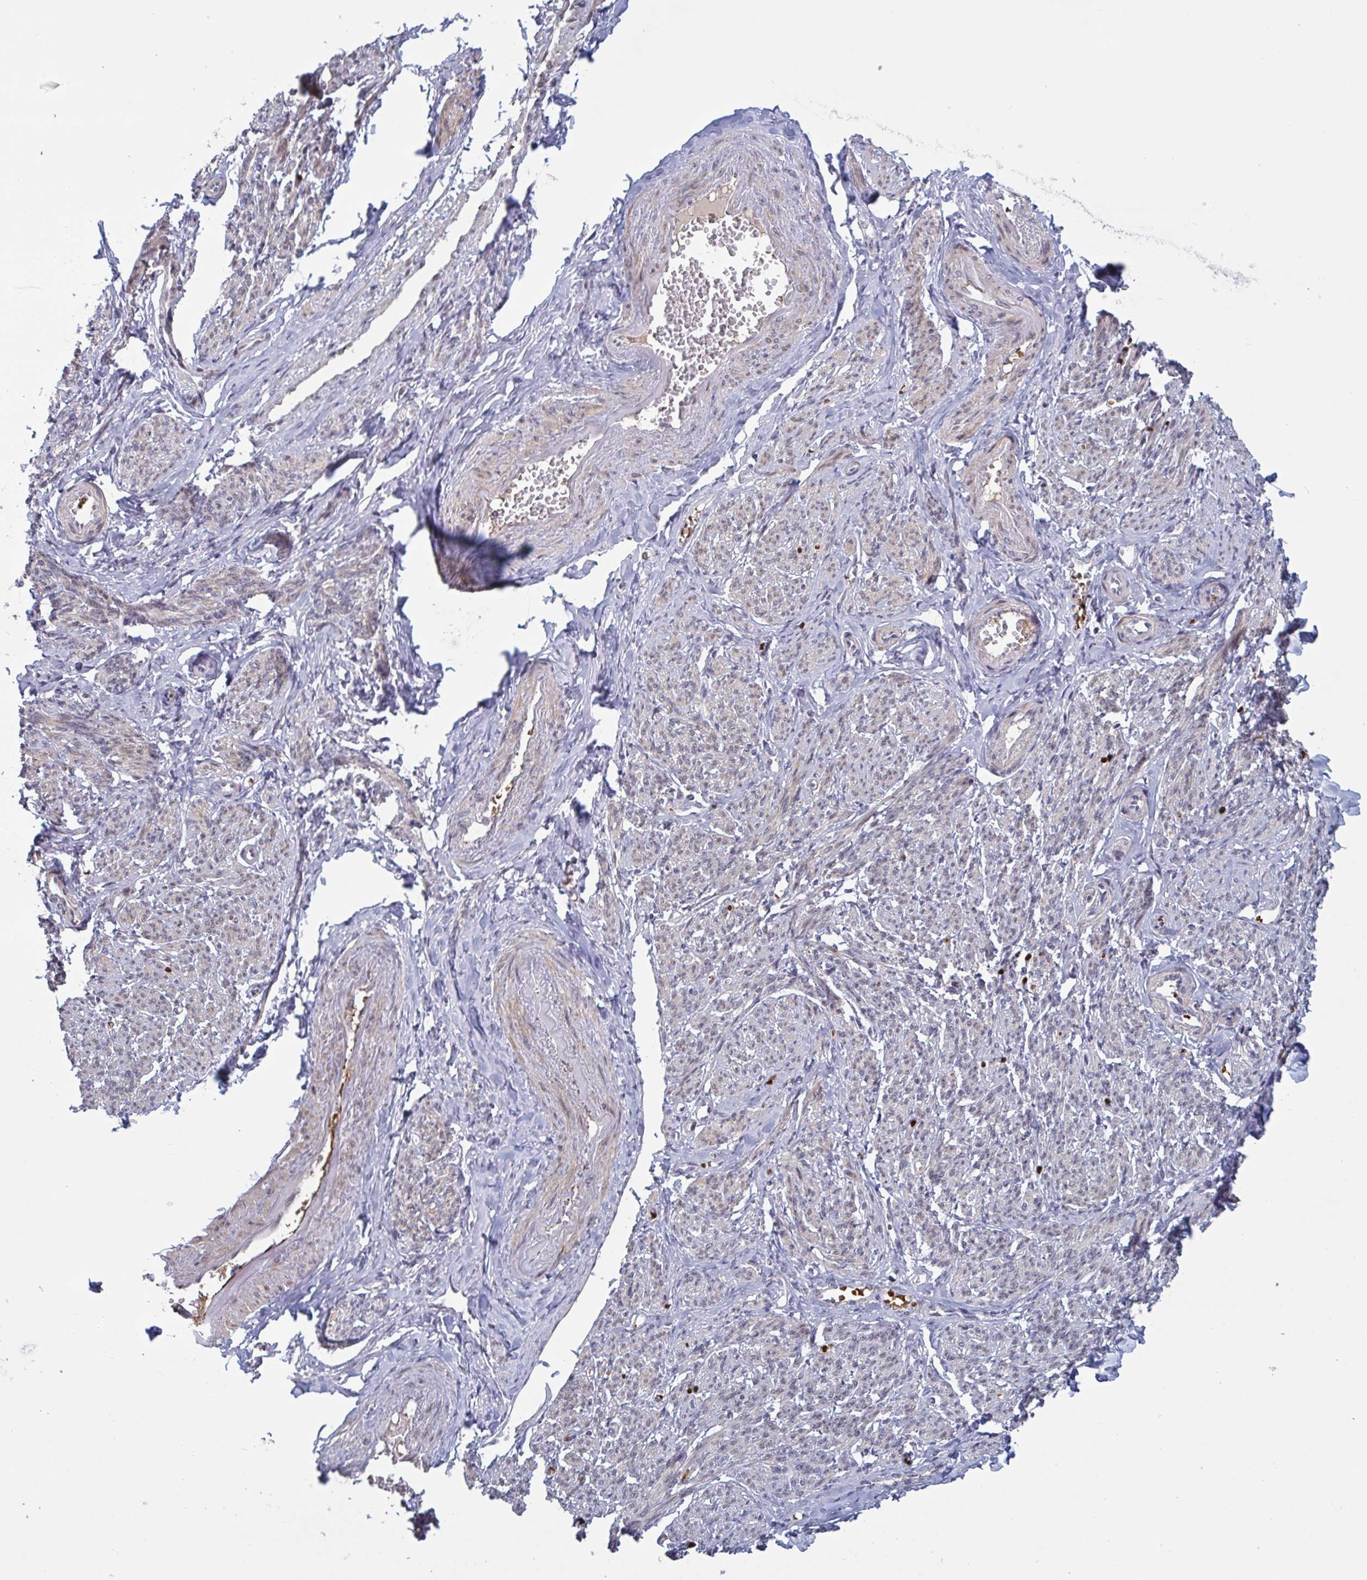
{"staining": {"intensity": "moderate", "quantity": ">75%", "location": "cytoplasmic/membranous,nuclear"}, "tissue": "smooth muscle", "cell_type": "Smooth muscle cells", "image_type": "normal", "snomed": [{"axis": "morphology", "description": "Normal tissue, NOS"}, {"axis": "topography", "description": "Smooth muscle"}], "caption": "A brown stain shows moderate cytoplasmic/membranous,nuclear expression of a protein in smooth muscle cells of normal human smooth muscle. The staining is performed using DAB (3,3'-diaminobenzidine) brown chromogen to label protein expression. The nuclei are counter-stained blue using hematoxylin.", "gene": "BCL7B", "patient": {"sex": "female", "age": 65}}